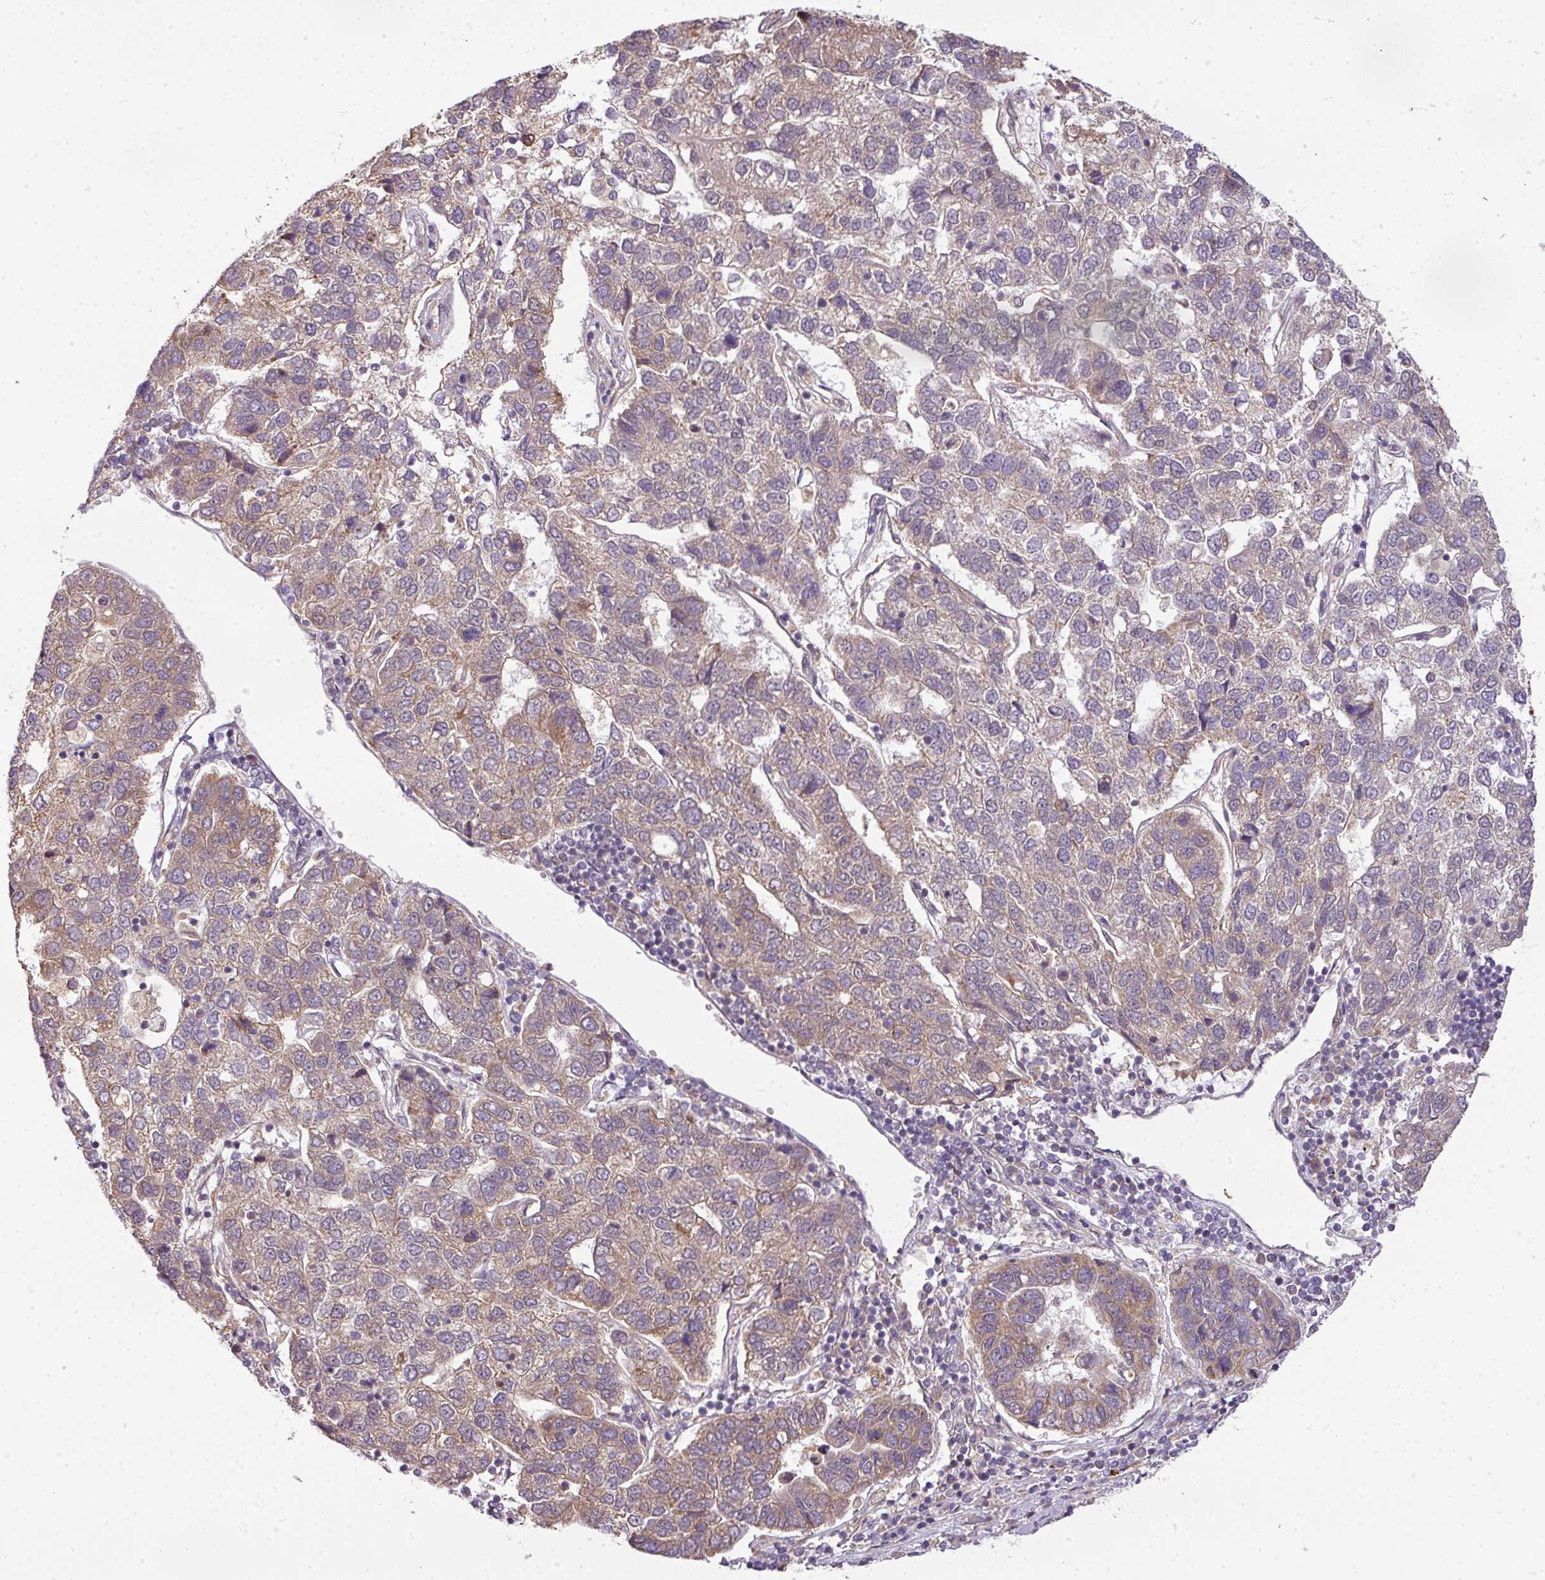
{"staining": {"intensity": "moderate", "quantity": "<25%", "location": "cytoplasmic/membranous"}, "tissue": "pancreatic cancer", "cell_type": "Tumor cells", "image_type": "cancer", "snomed": [{"axis": "morphology", "description": "Adenocarcinoma, NOS"}, {"axis": "topography", "description": "Pancreas"}], "caption": "This histopathology image displays immunohistochemistry (IHC) staining of adenocarcinoma (pancreatic), with low moderate cytoplasmic/membranous positivity in approximately <25% of tumor cells.", "gene": "C1orf226", "patient": {"sex": "female", "age": 61}}